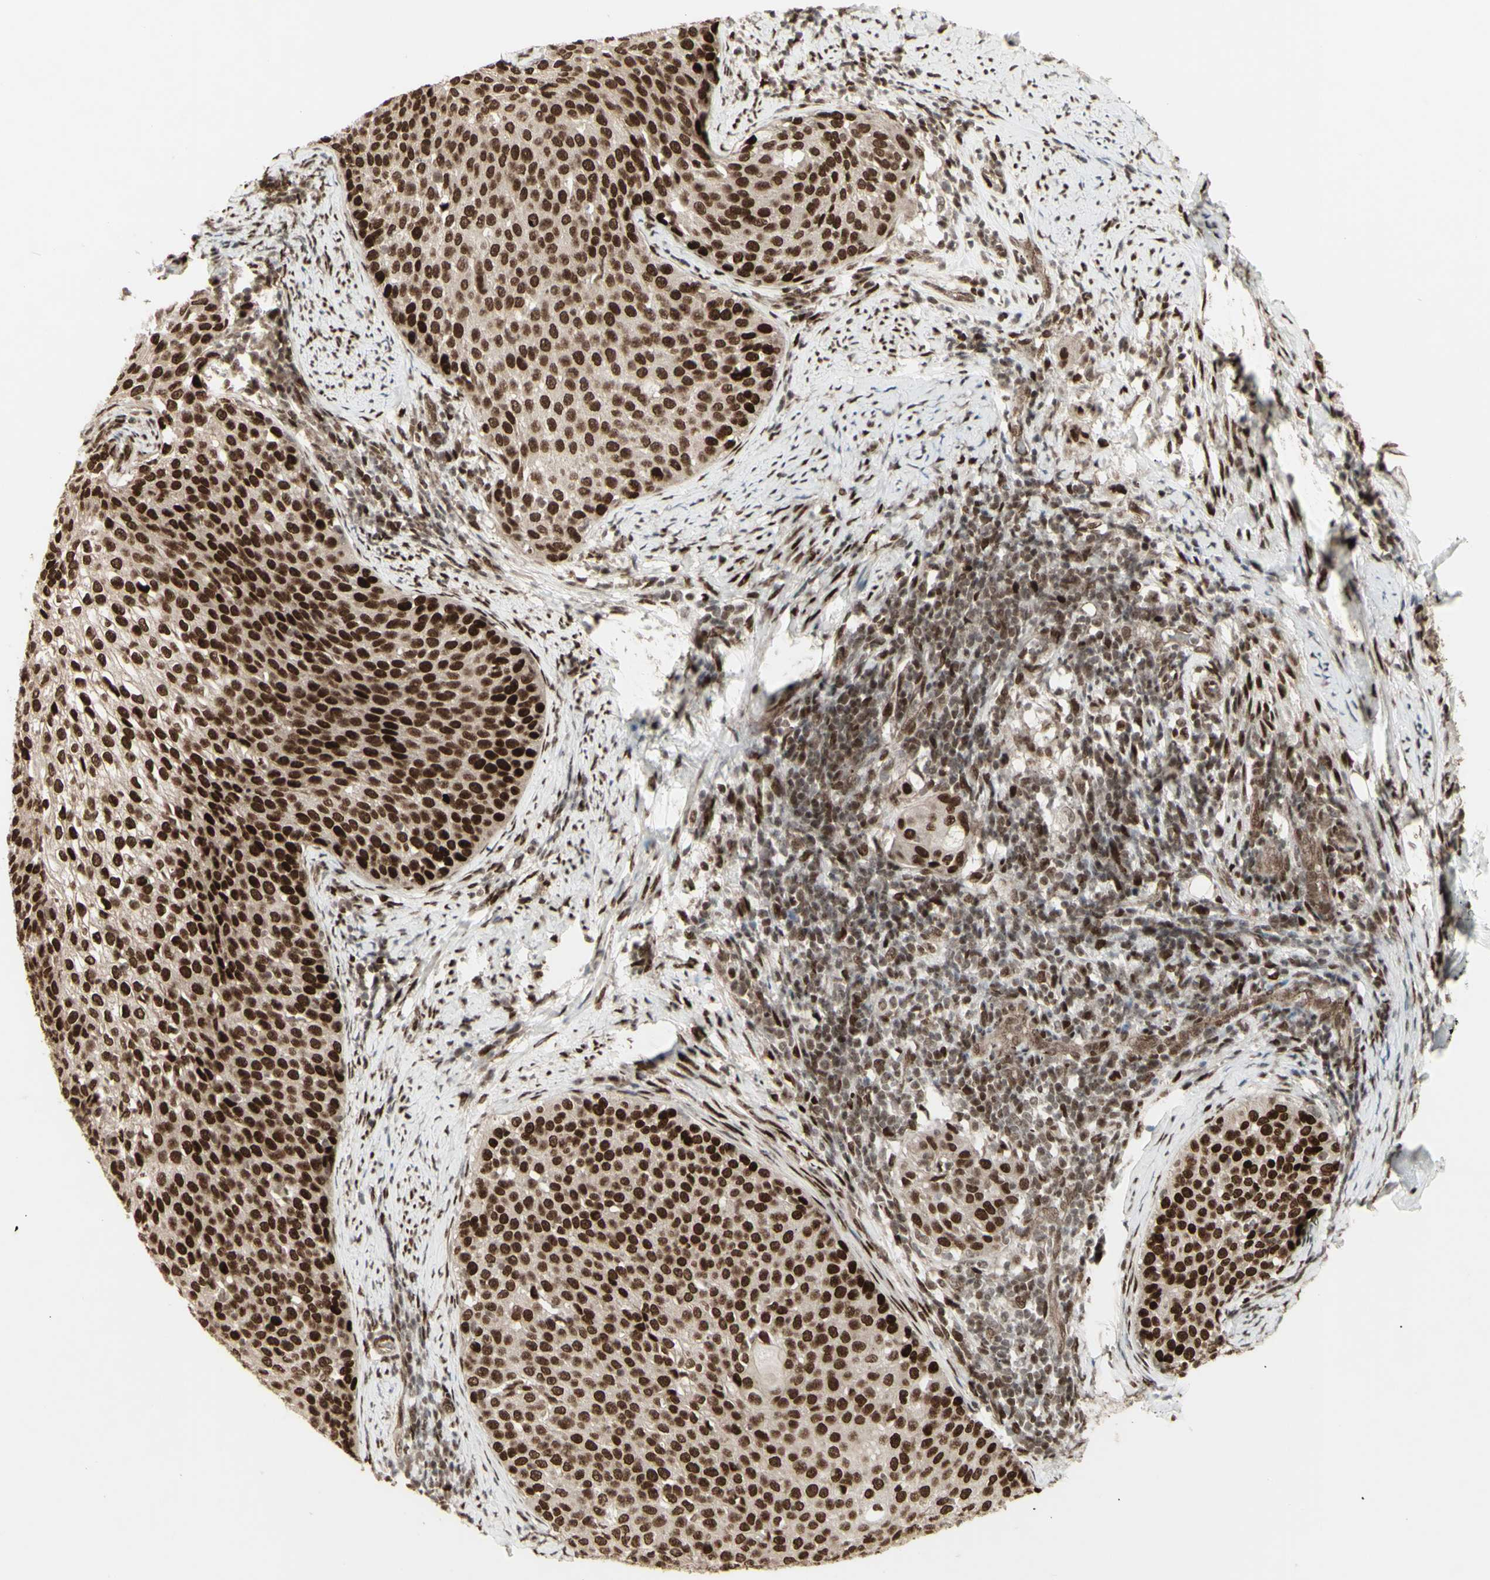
{"staining": {"intensity": "strong", "quantity": ">75%", "location": "nuclear"}, "tissue": "cervical cancer", "cell_type": "Tumor cells", "image_type": "cancer", "snomed": [{"axis": "morphology", "description": "Squamous cell carcinoma, NOS"}, {"axis": "topography", "description": "Cervix"}], "caption": "The photomicrograph exhibits a brown stain indicating the presence of a protein in the nuclear of tumor cells in cervical squamous cell carcinoma. The staining was performed using DAB (3,3'-diaminobenzidine) to visualize the protein expression in brown, while the nuclei were stained in blue with hematoxylin (Magnification: 20x).", "gene": "CBX1", "patient": {"sex": "female", "age": 51}}